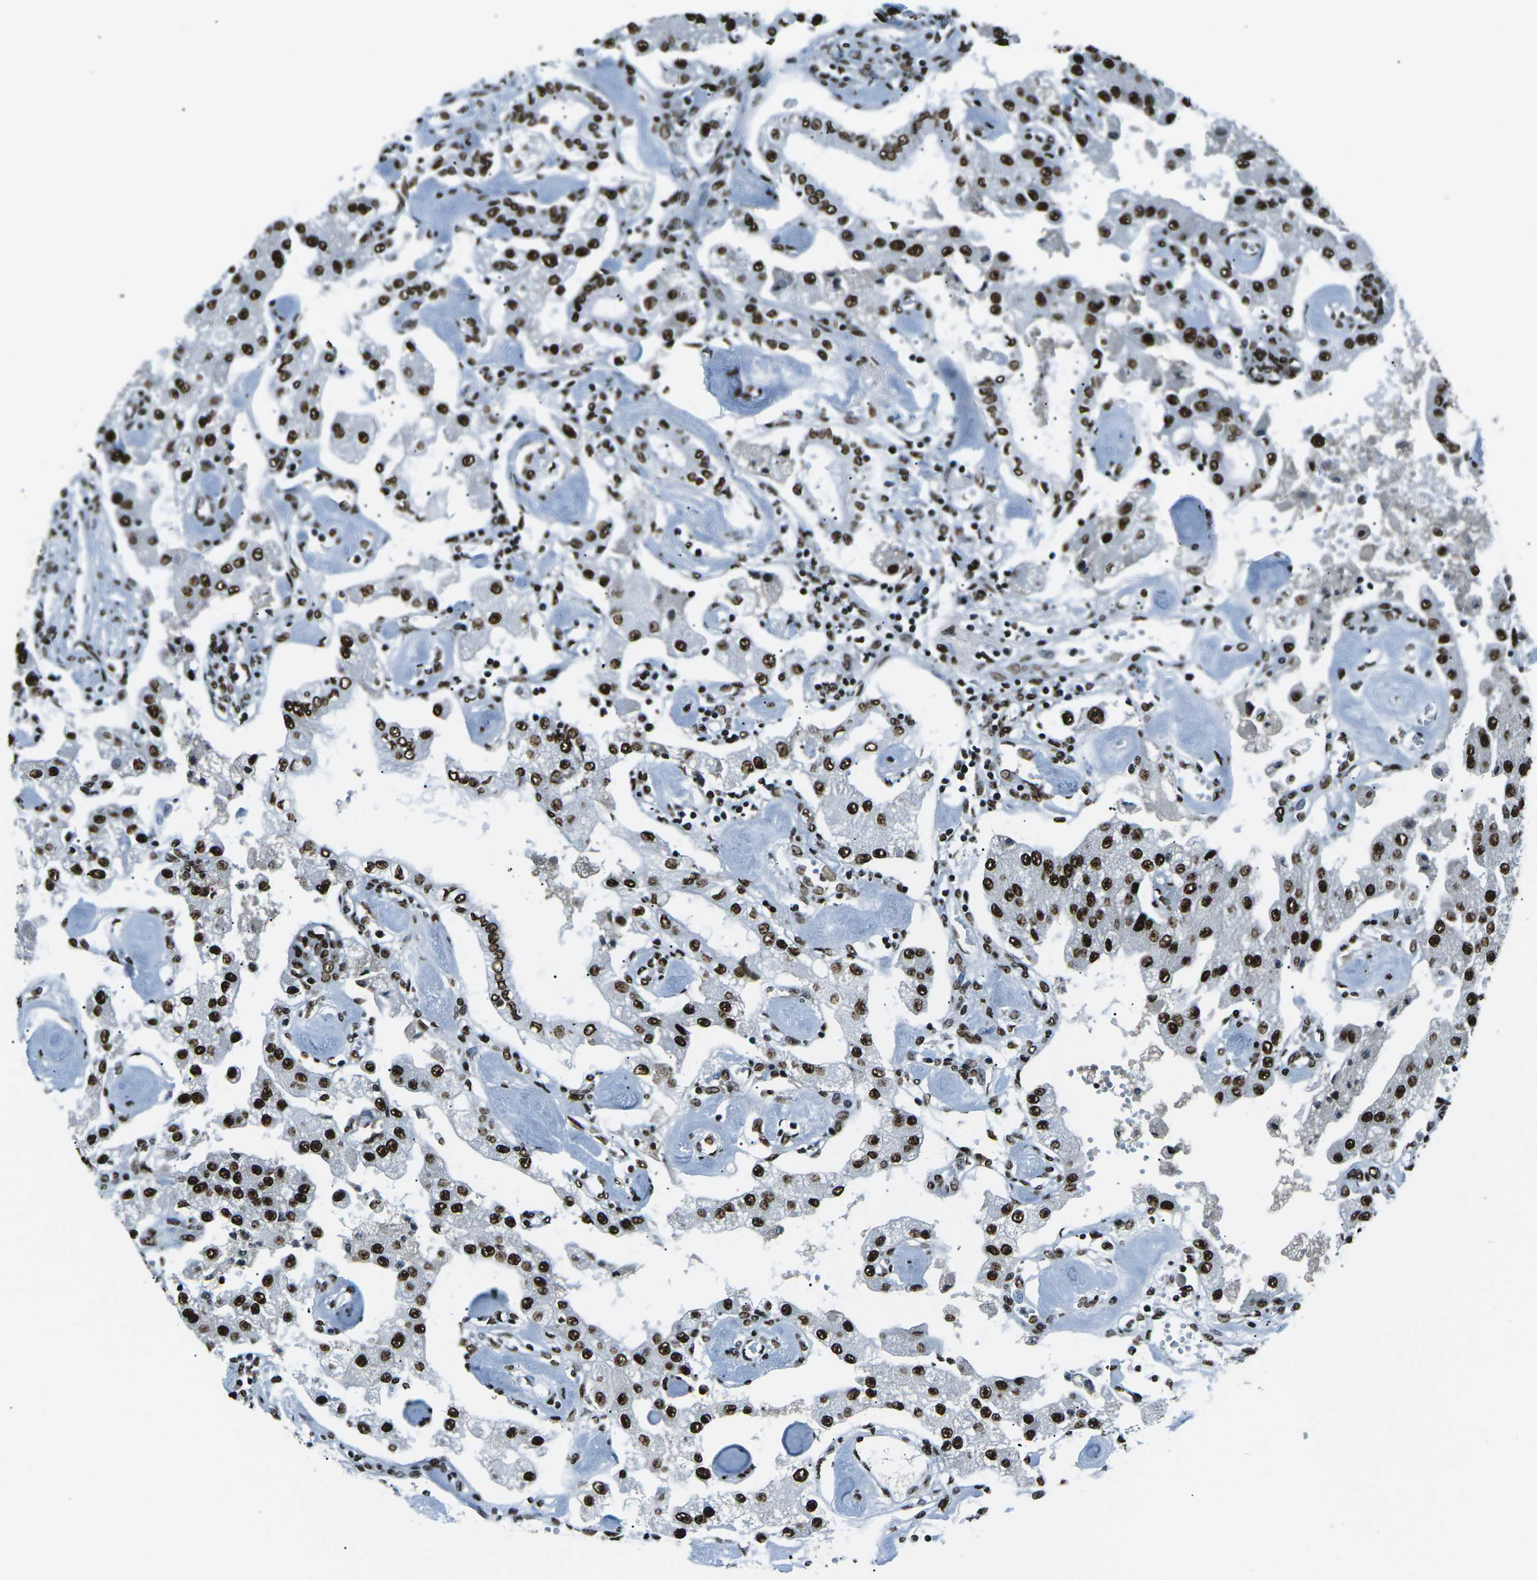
{"staining": {"intensity": "strong", "quantity": ">75%", "location": "nuclear"}, "tissue": "carcinoid", "cell_type": "Tumor cells", "image_type": "cancer", "snomed": [{"axis": "morphology", "description": "Carcinoid, malignant, NOS"}, {"axis": "topography", "description": "Pancreas"}], "caption": "An image showing strong nuclear expression in about >75% of tumor cells in malignant carcinoid, as visualized by brown immunohistochemical staining.", "gene": "HNRNPL", "patient": {"sex": "male", "age": 41}}